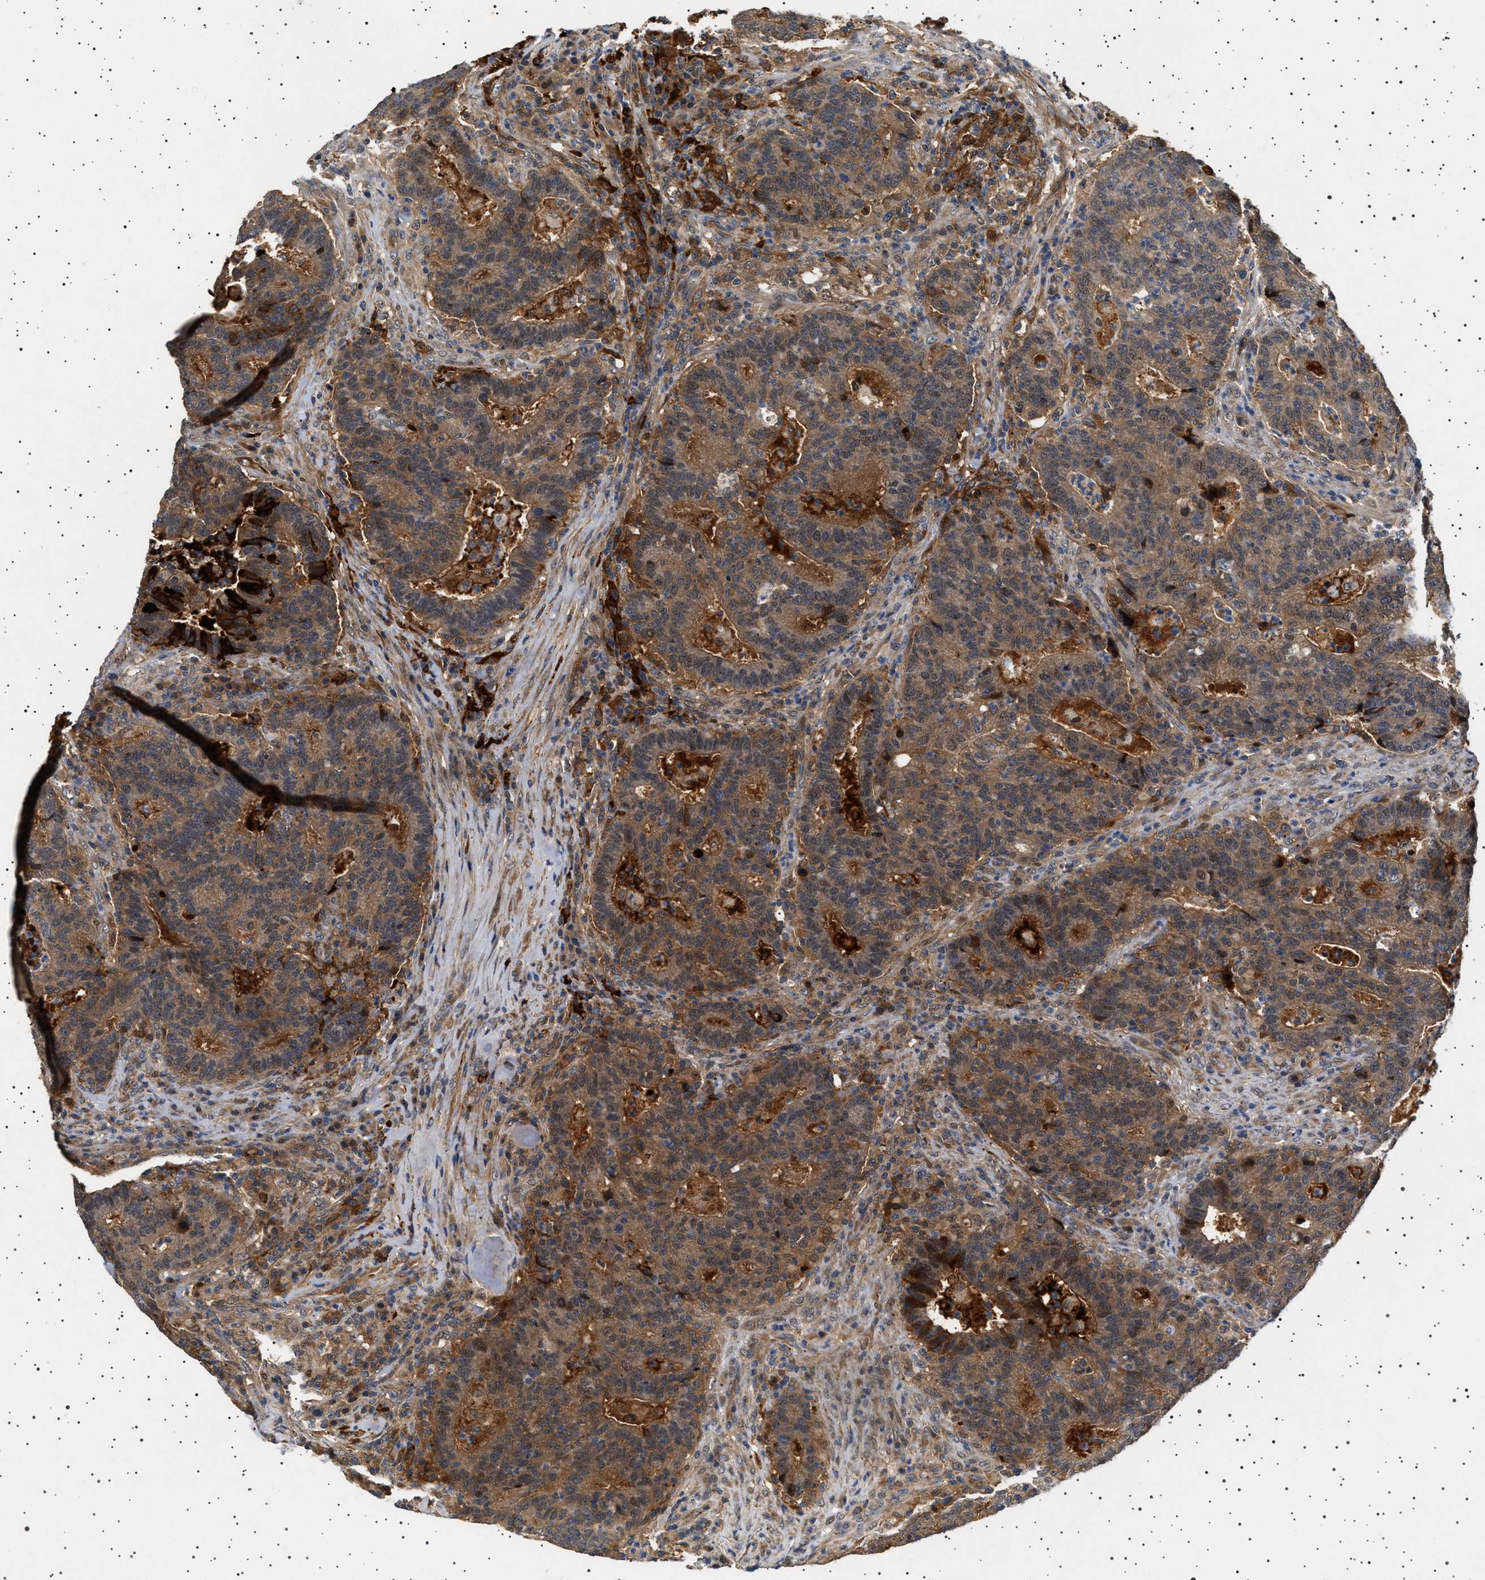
{"staining": {"intensity": "moderate", "quantity": ">75%", "location": "cytoplasmic/membranous"}, "tissue": "colorectal cancer", "cell_type": "Tumor cells", "image_type": "cancer", "snomed": [{"axis": "morphology", "description": "Adenocarcinoma, NOS"}, {"axis": "topography", "description": "Colon"}], "caption": "Brown immunohistochemical staining in human colorectal cancer (adenocarcinoma) reveals moderate cytoplasmic/membranous expression in approximately >75% of tumor cells.", "gene": "FICD", "patient": {"sex": "female", "age": 75}}